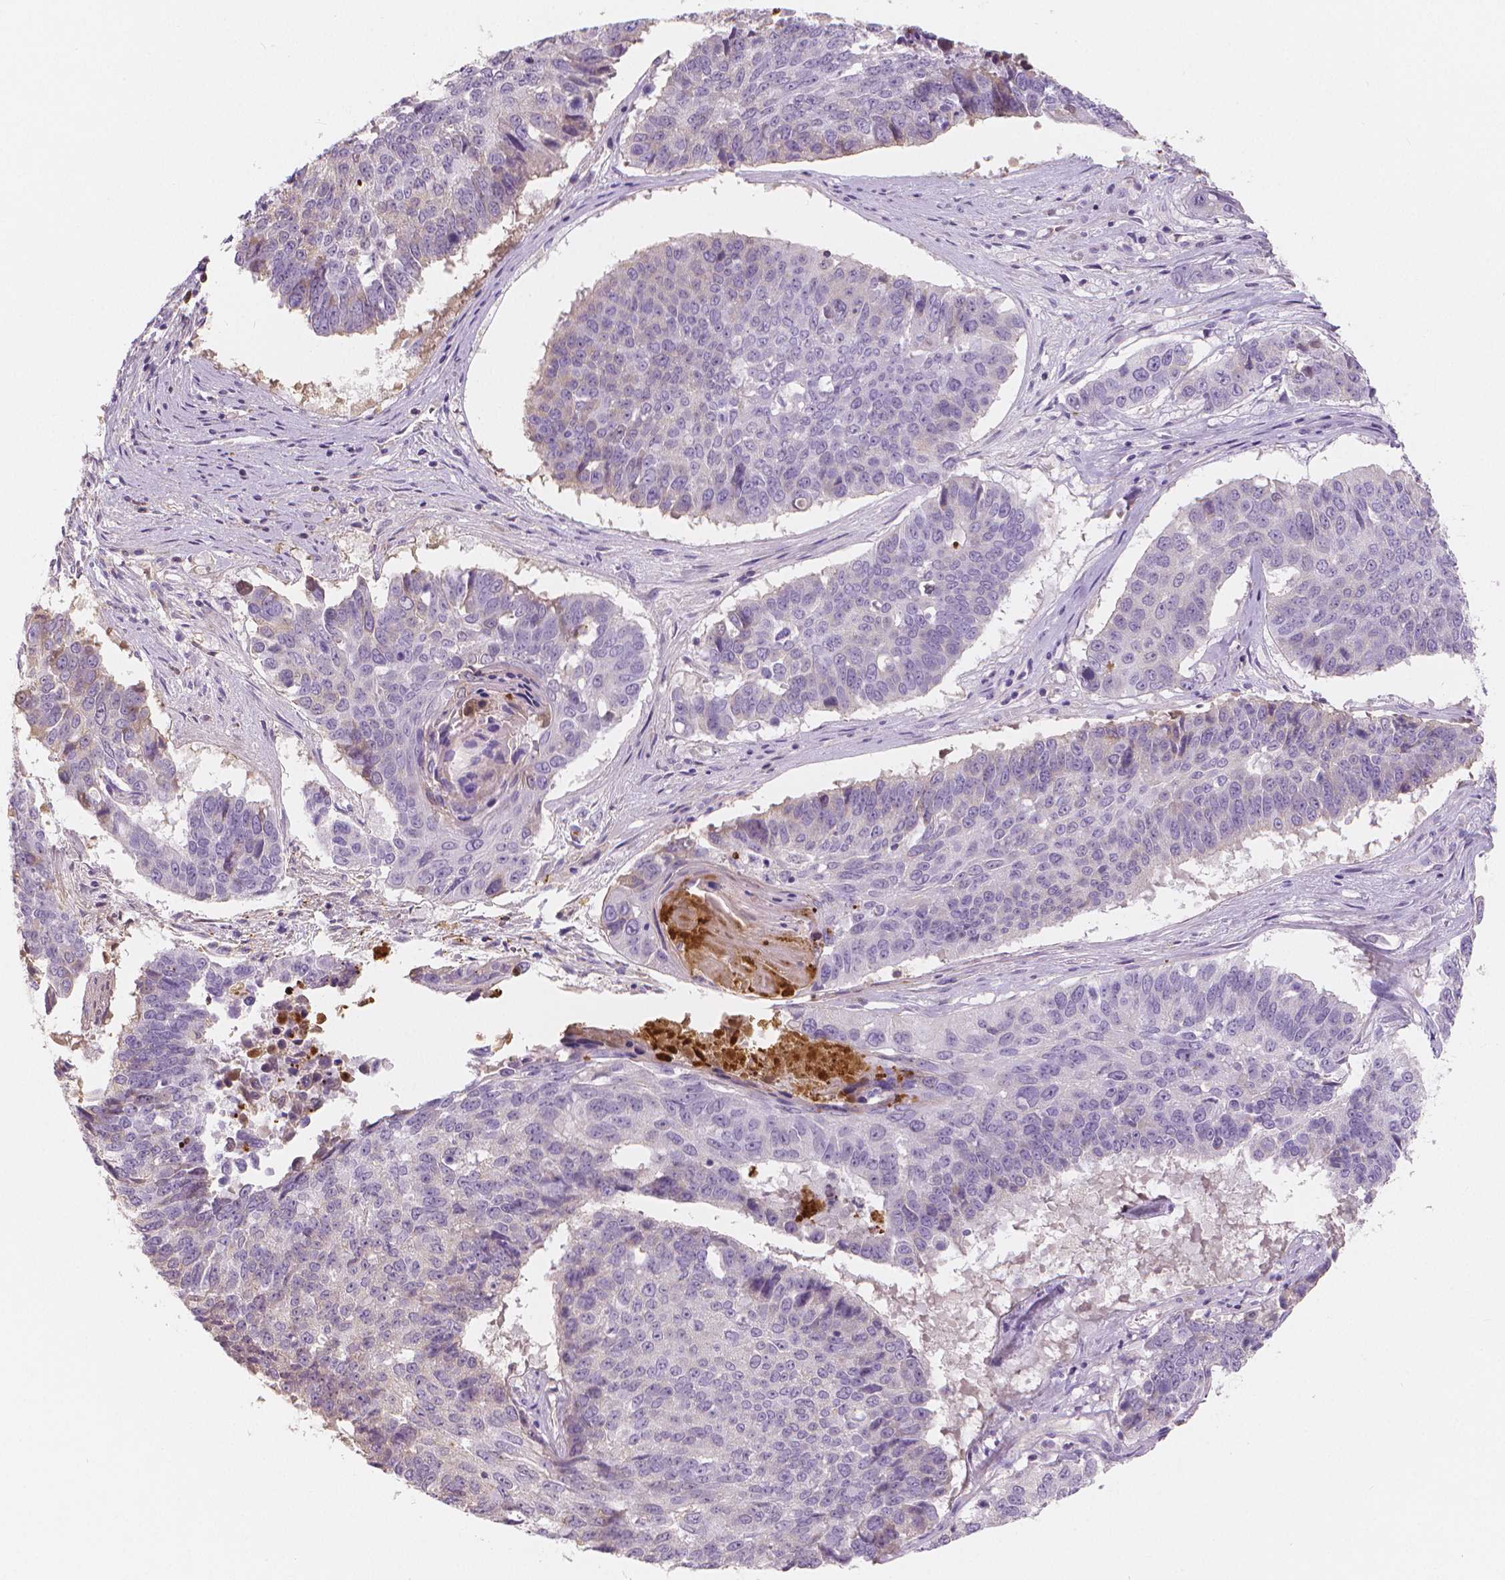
{"staining": {"intensity": "negative", "quantity": "none", "location": "none"}, "tissue": "lung cancer", "cell_type": "Tumor cells", "image_type": "cancer", "snomed": [{"axis": "morphology", "description": "Squamous cell carcinoma, NOS"}, {"axis": "topography", "description": "Lung"}], "caption": "This is an IHC photomicrograph of human lung cancer (squamous cell carcinoma). There is no staining in tumor cells.", "gene": "APOA4", "patient": {"sex": "male", "age": 73}}